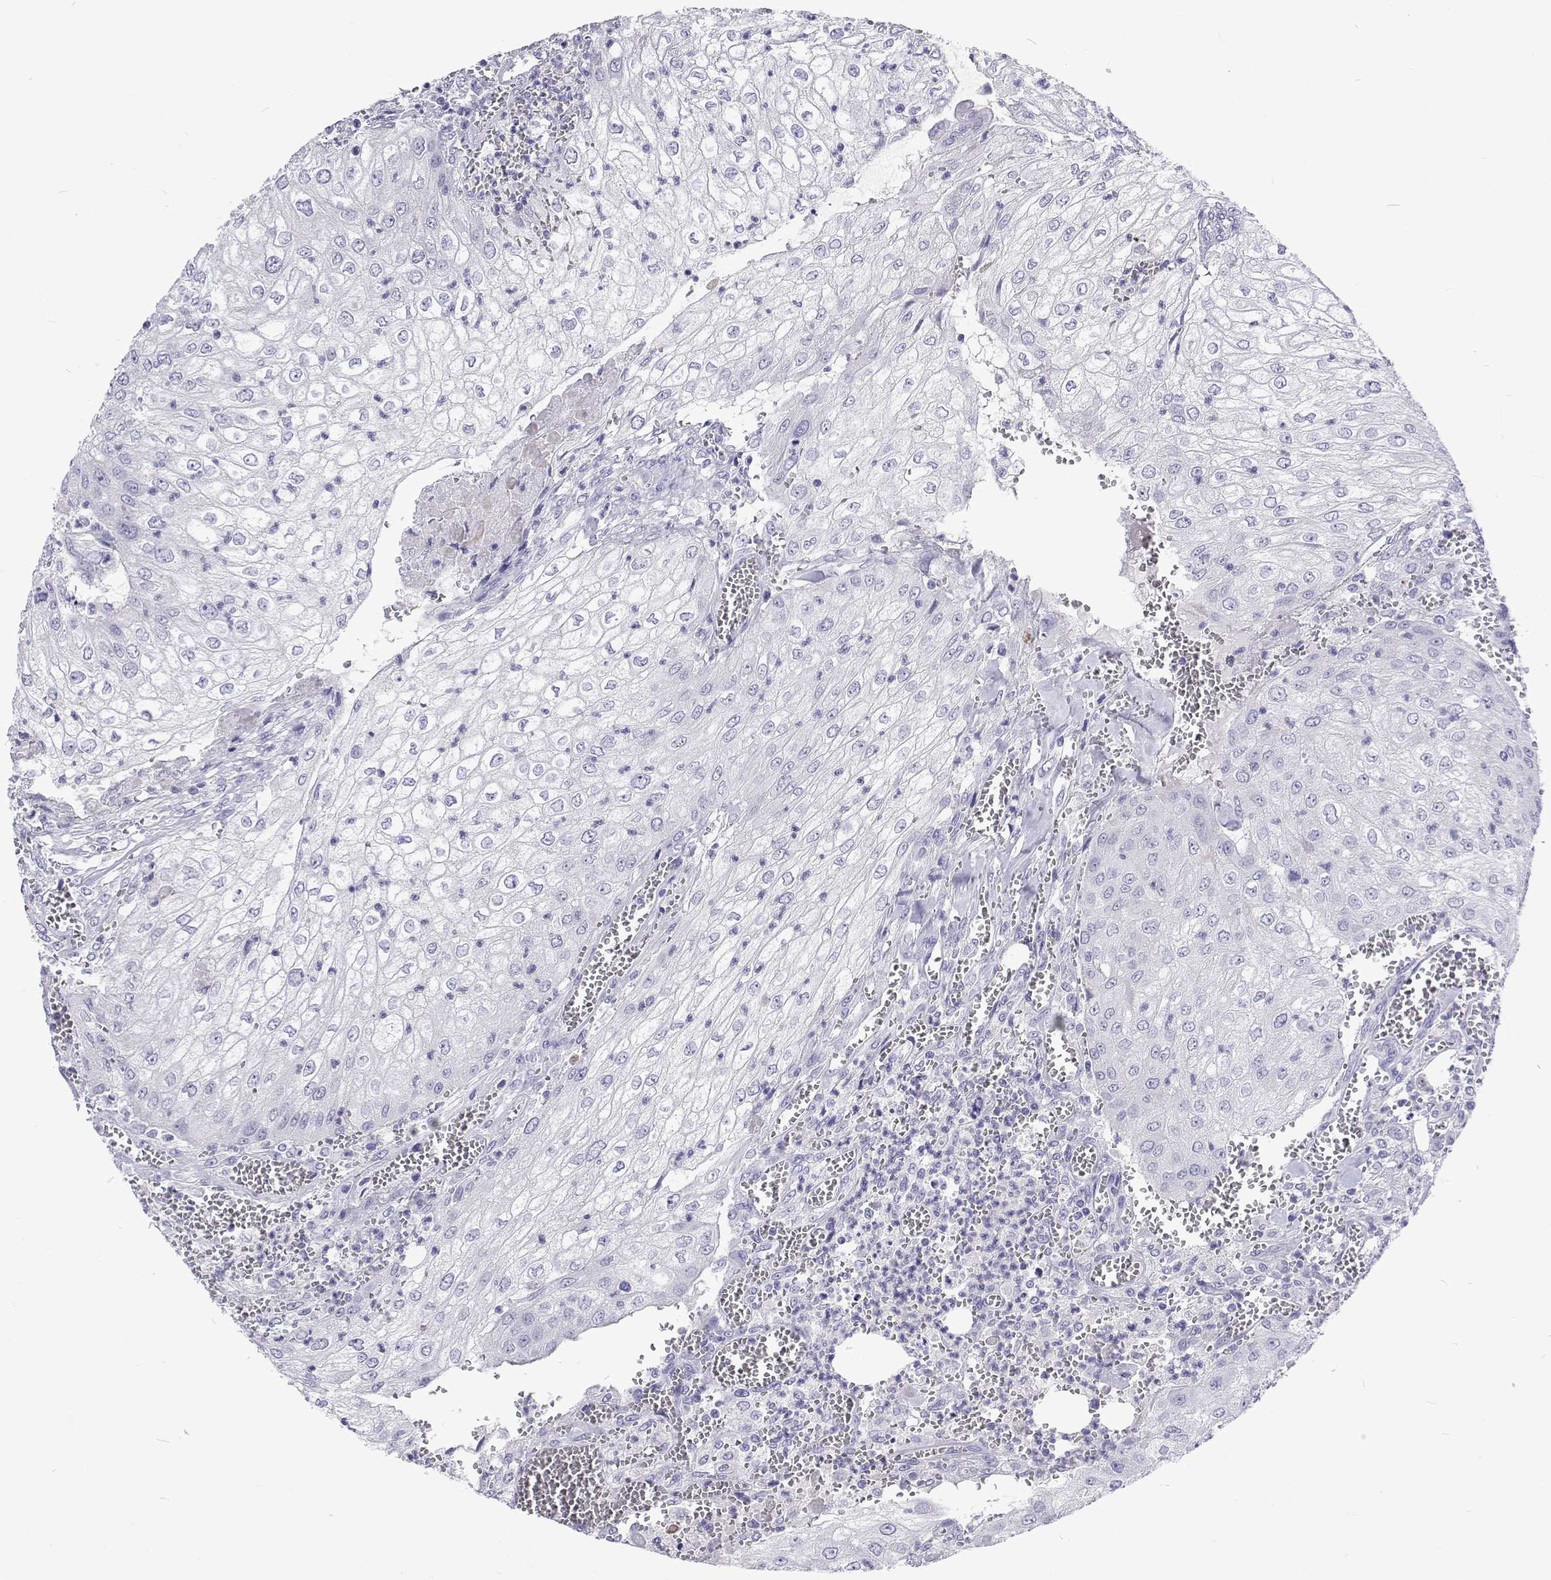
{"staining": {"intensity": "negative", "quantity": "none", "location": "none"}, "tissue": "urothelial cancer", "cell_type": "Tumor cells", "image_type": "cancer", "snomed": [{"axis": "morphology", "description": "Urothelial carcinoma, High grade"}, {"axis": "topography", "description": "Urinary bladder"}], "caption": "Immunohistochemistry micrograph of neoplastic tissue: urothelial carcinoma (high-grade) stained with DAB (3,3'-diaminobenzidine) demonstrates no significant protein staining in tumor cells.", "gene": "UMODL1", "patient": {"sex": "male", "age": 62}}